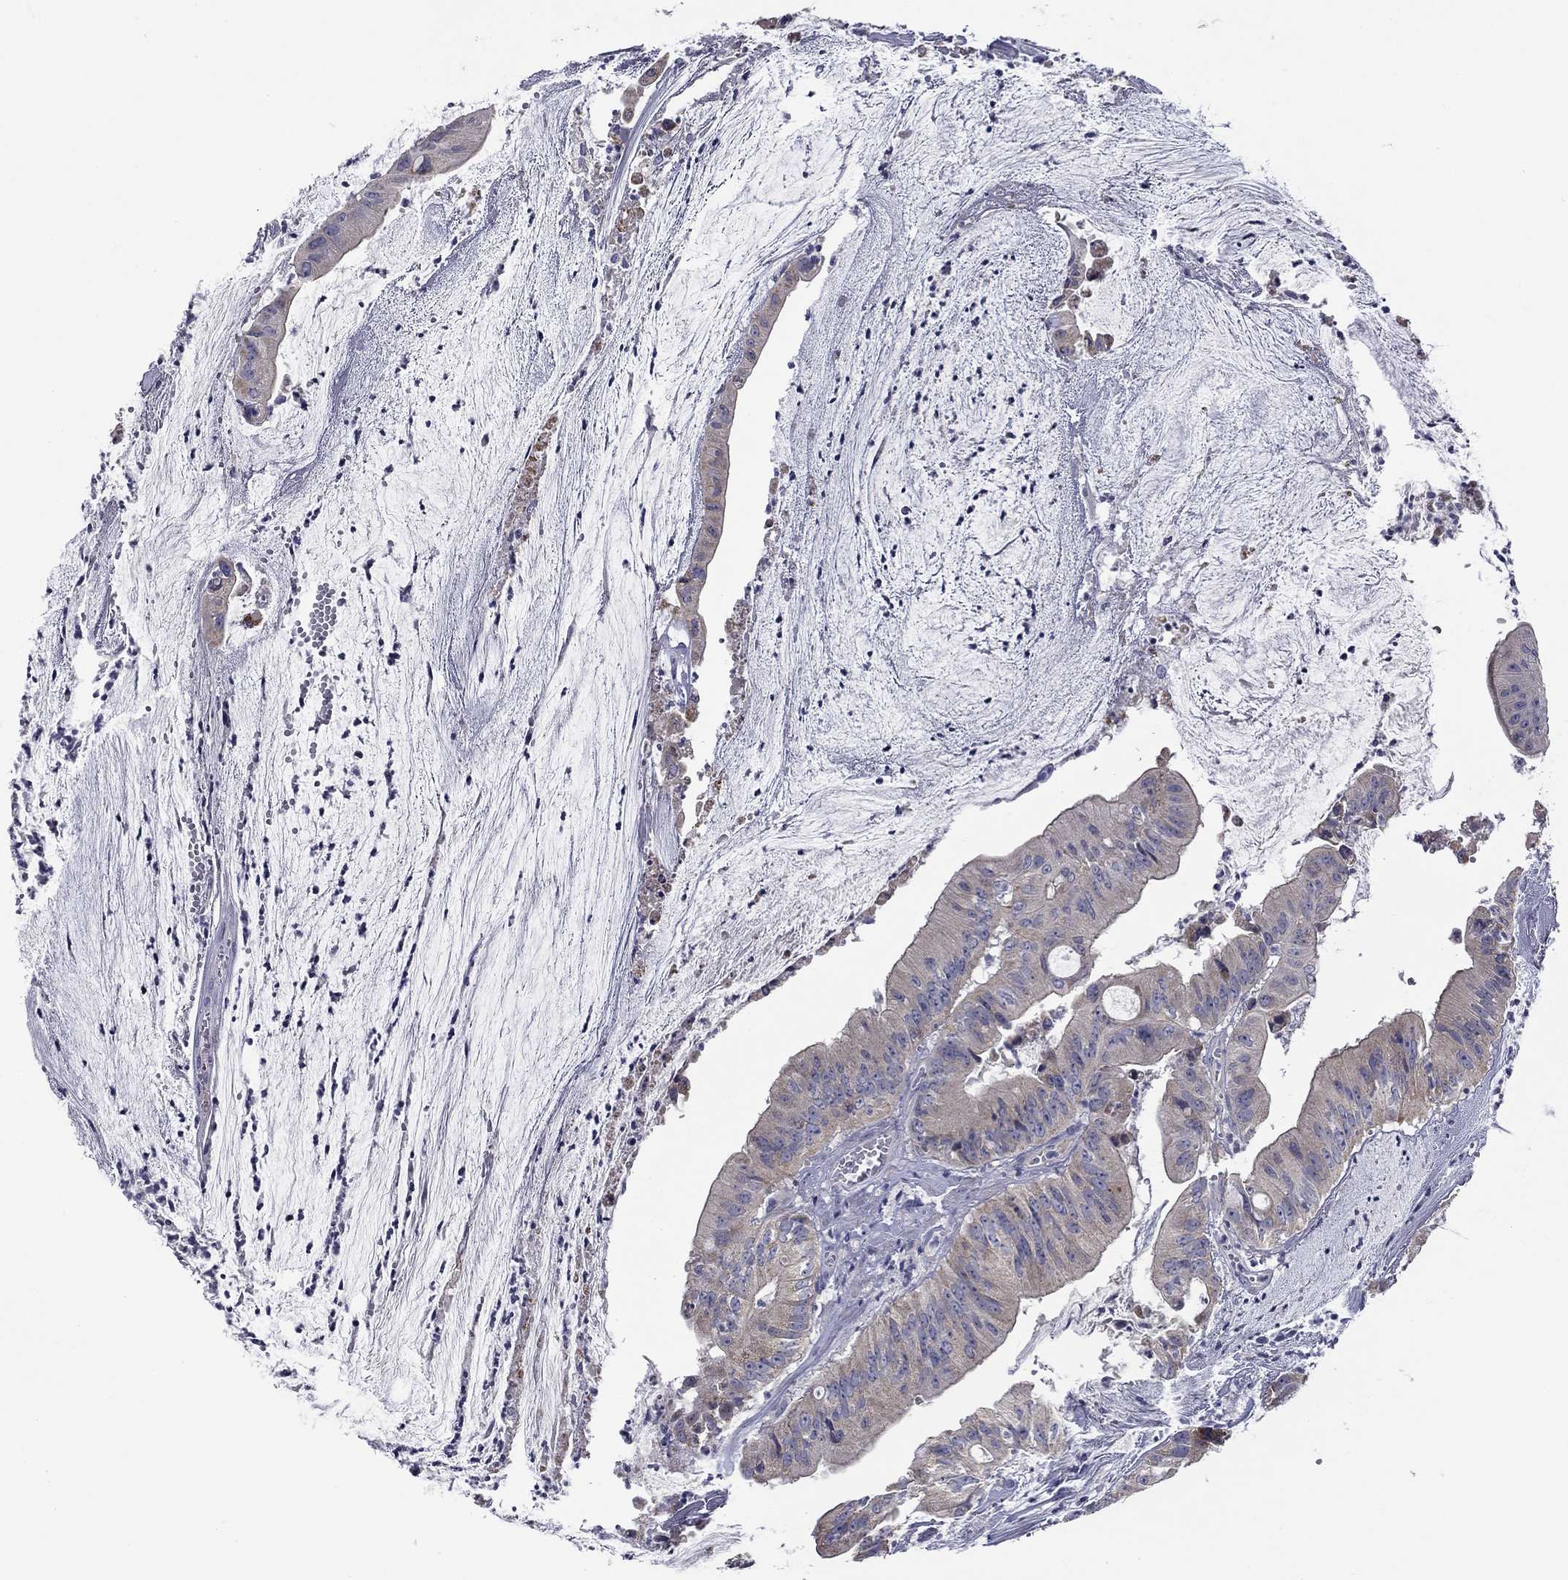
{"staining": {"intensity": "weak", "quantity": "<25%", "location": "cytoplasmic/membranous"}, "tissue": "colorectal cancer", "cell_type": "Tumor cells", "image_type": "cancer", "snomed": [{"axis": "morphology", "description": "Adenocarcinoma, NOS"}, {"axis": "topography", "description": "Colon"}], "caption": "This is a image of IHC staining of adenocarcinoma (colorectal), which shows no expression in tumor cells.", "gene": "SPATA7", "patient": {"sex": "female", "age": 69}}